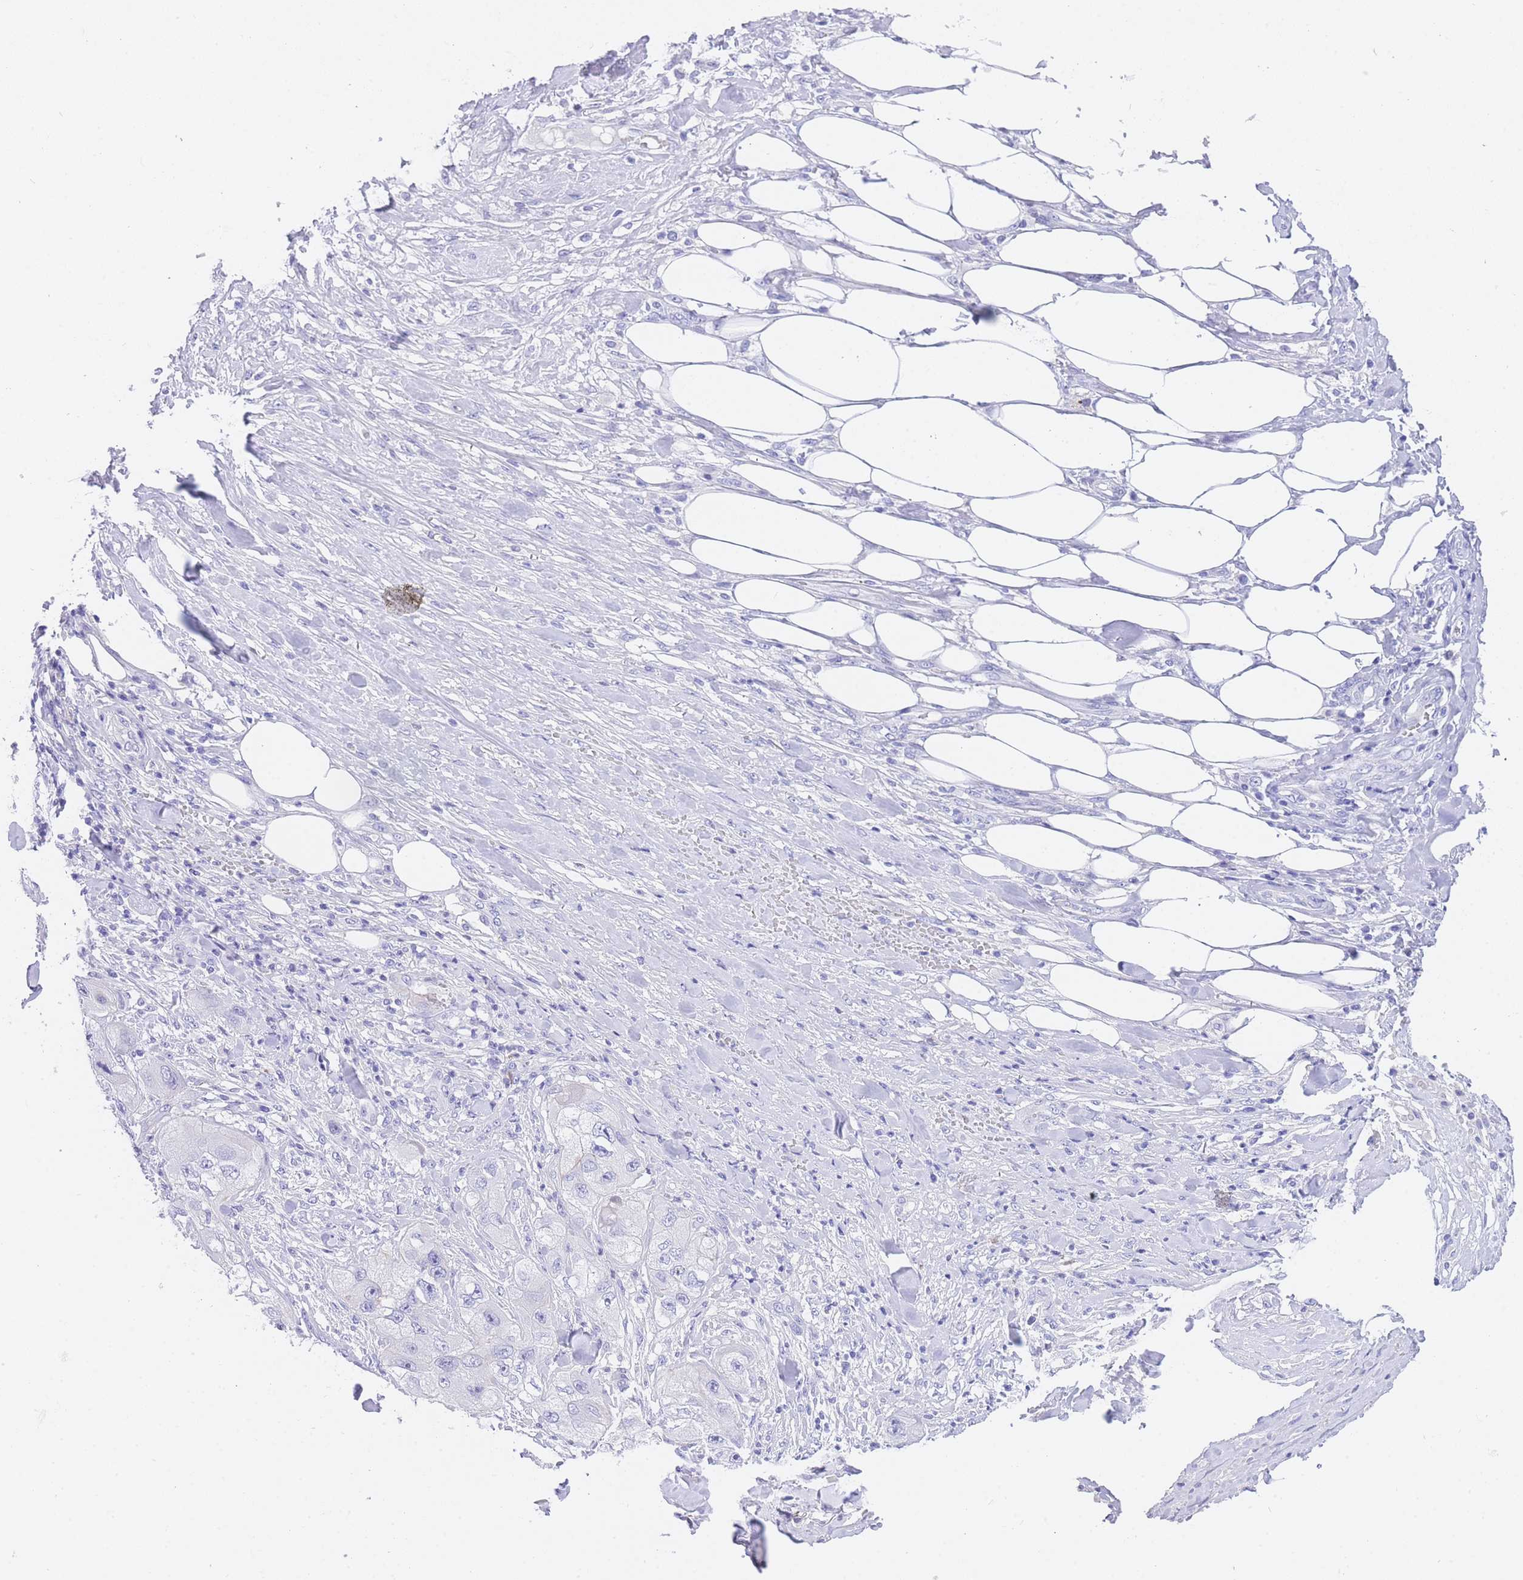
{"staining": {"intensity": "negative", "quantity": "none", "location": "none"}, "tissue": "skin cancer", "cell_type": "Tumor cells", "image_type": "cancer", "snomed": [{"axis": "morphology", "description": "Squamous cell carcinoma, NOS"}, {"axis": "topography", "description": "Skin"}, {"axis": "topography", "description": "Subcutis"}], "caption": "This is a photomicrograph of immunohistochemistry (IHC) staining of squamous cell carcinoma (skin), which shows no staining in tumor cells.", "gene": "TIFAB", "patient": {"sex": "male", "age": 73}}